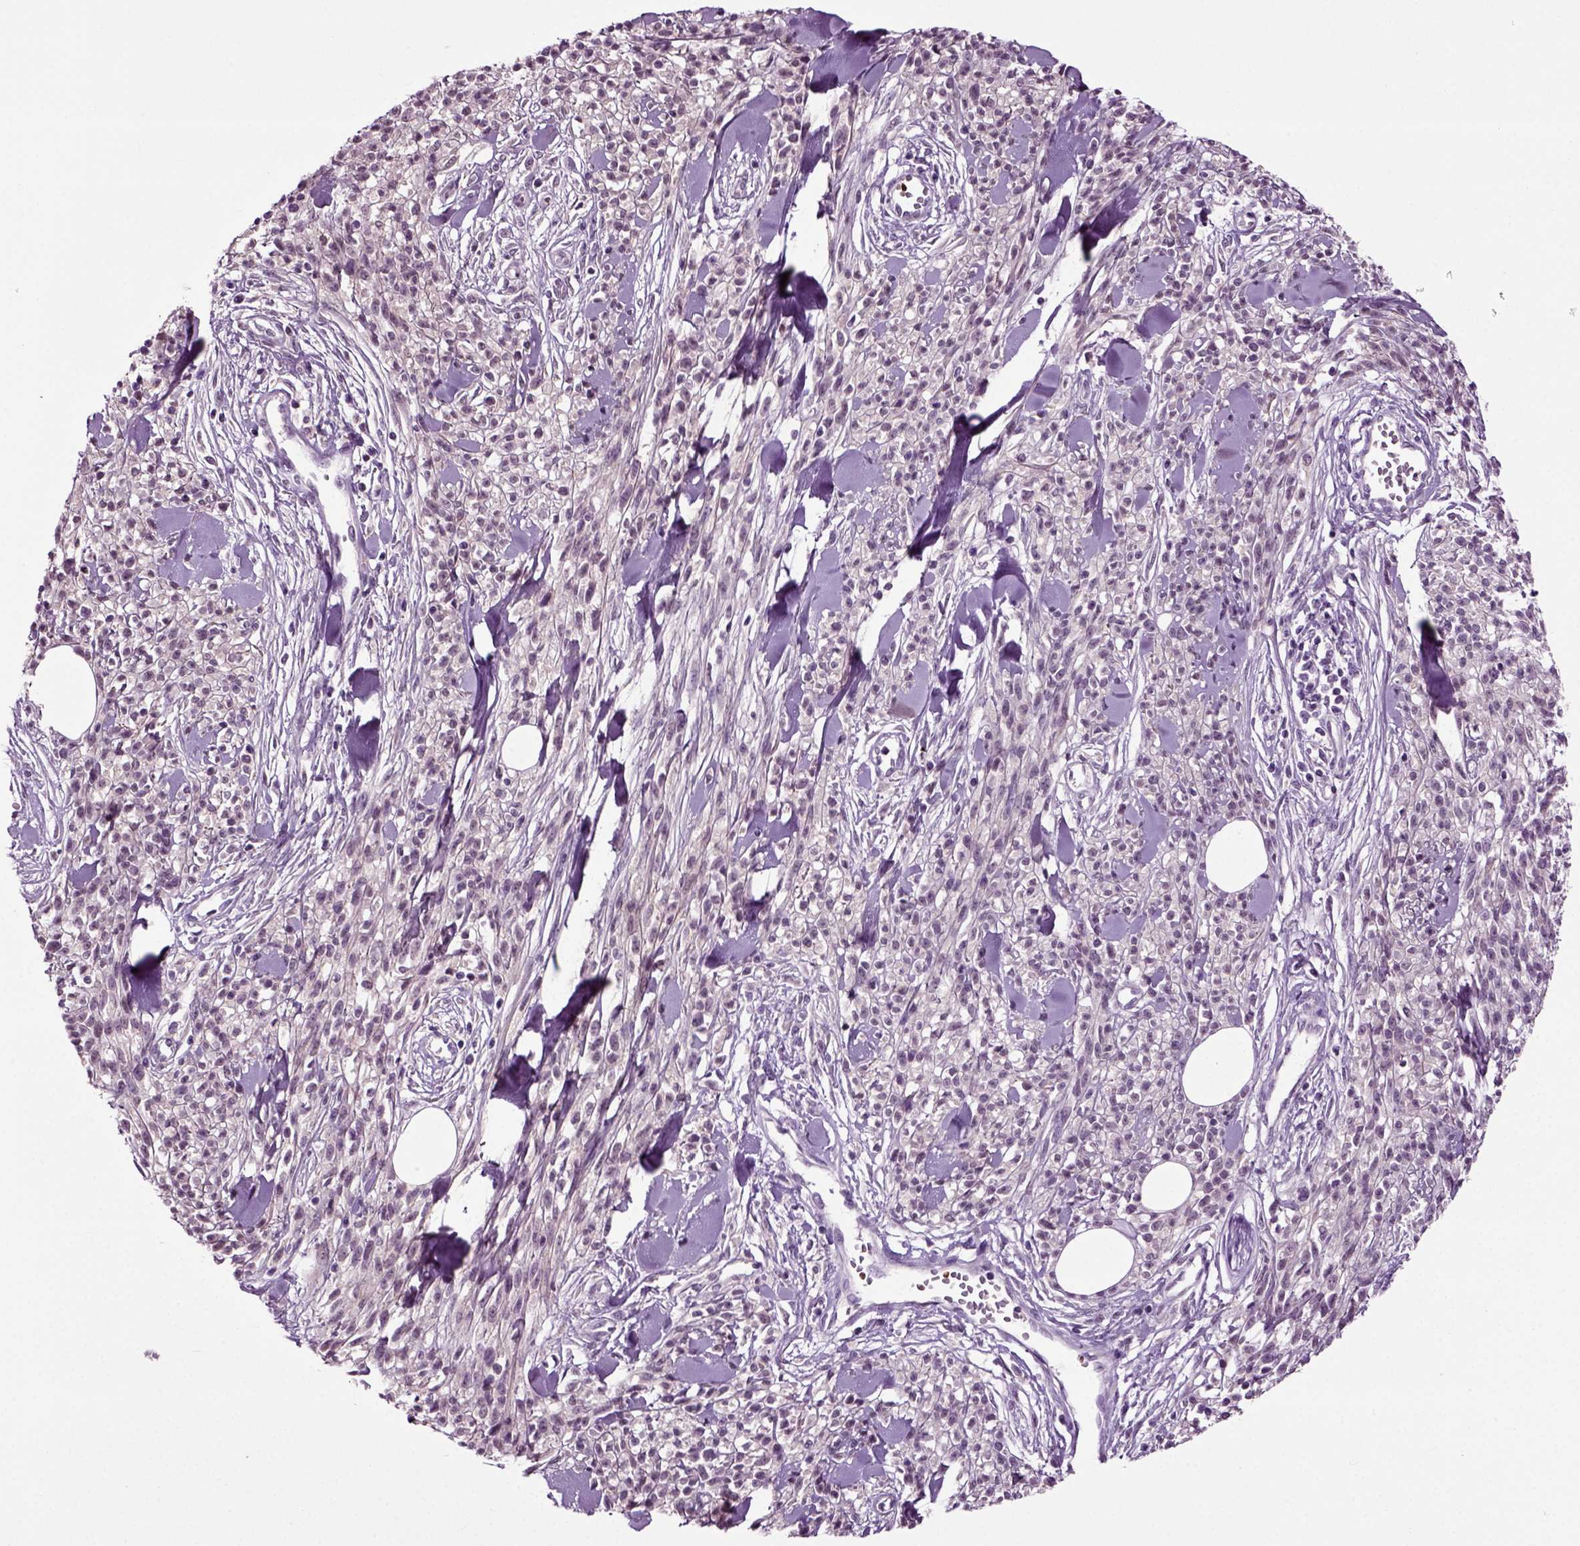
{"staining": {"intensity": "negative", "quantity": "none", "location": "none"}, "tissue": "melanoma", "cell_type": "Tumor cells", "image_type": "cancer", "snomed": [{"axis": "morphology", "description": "Malignant melanoma, NOS"}, {"axis": "topography", "description": "Skin"}, {"axis": "topography", "description": "Skin of trunk"}], "caption": "Immunohistochemistry photomicrograph of melanoma stained for a protein (brown), which demonstrates no positivity in tumor cells.", "gene": "SPATA17", "patient": {"sex": "male", "age": 74}}